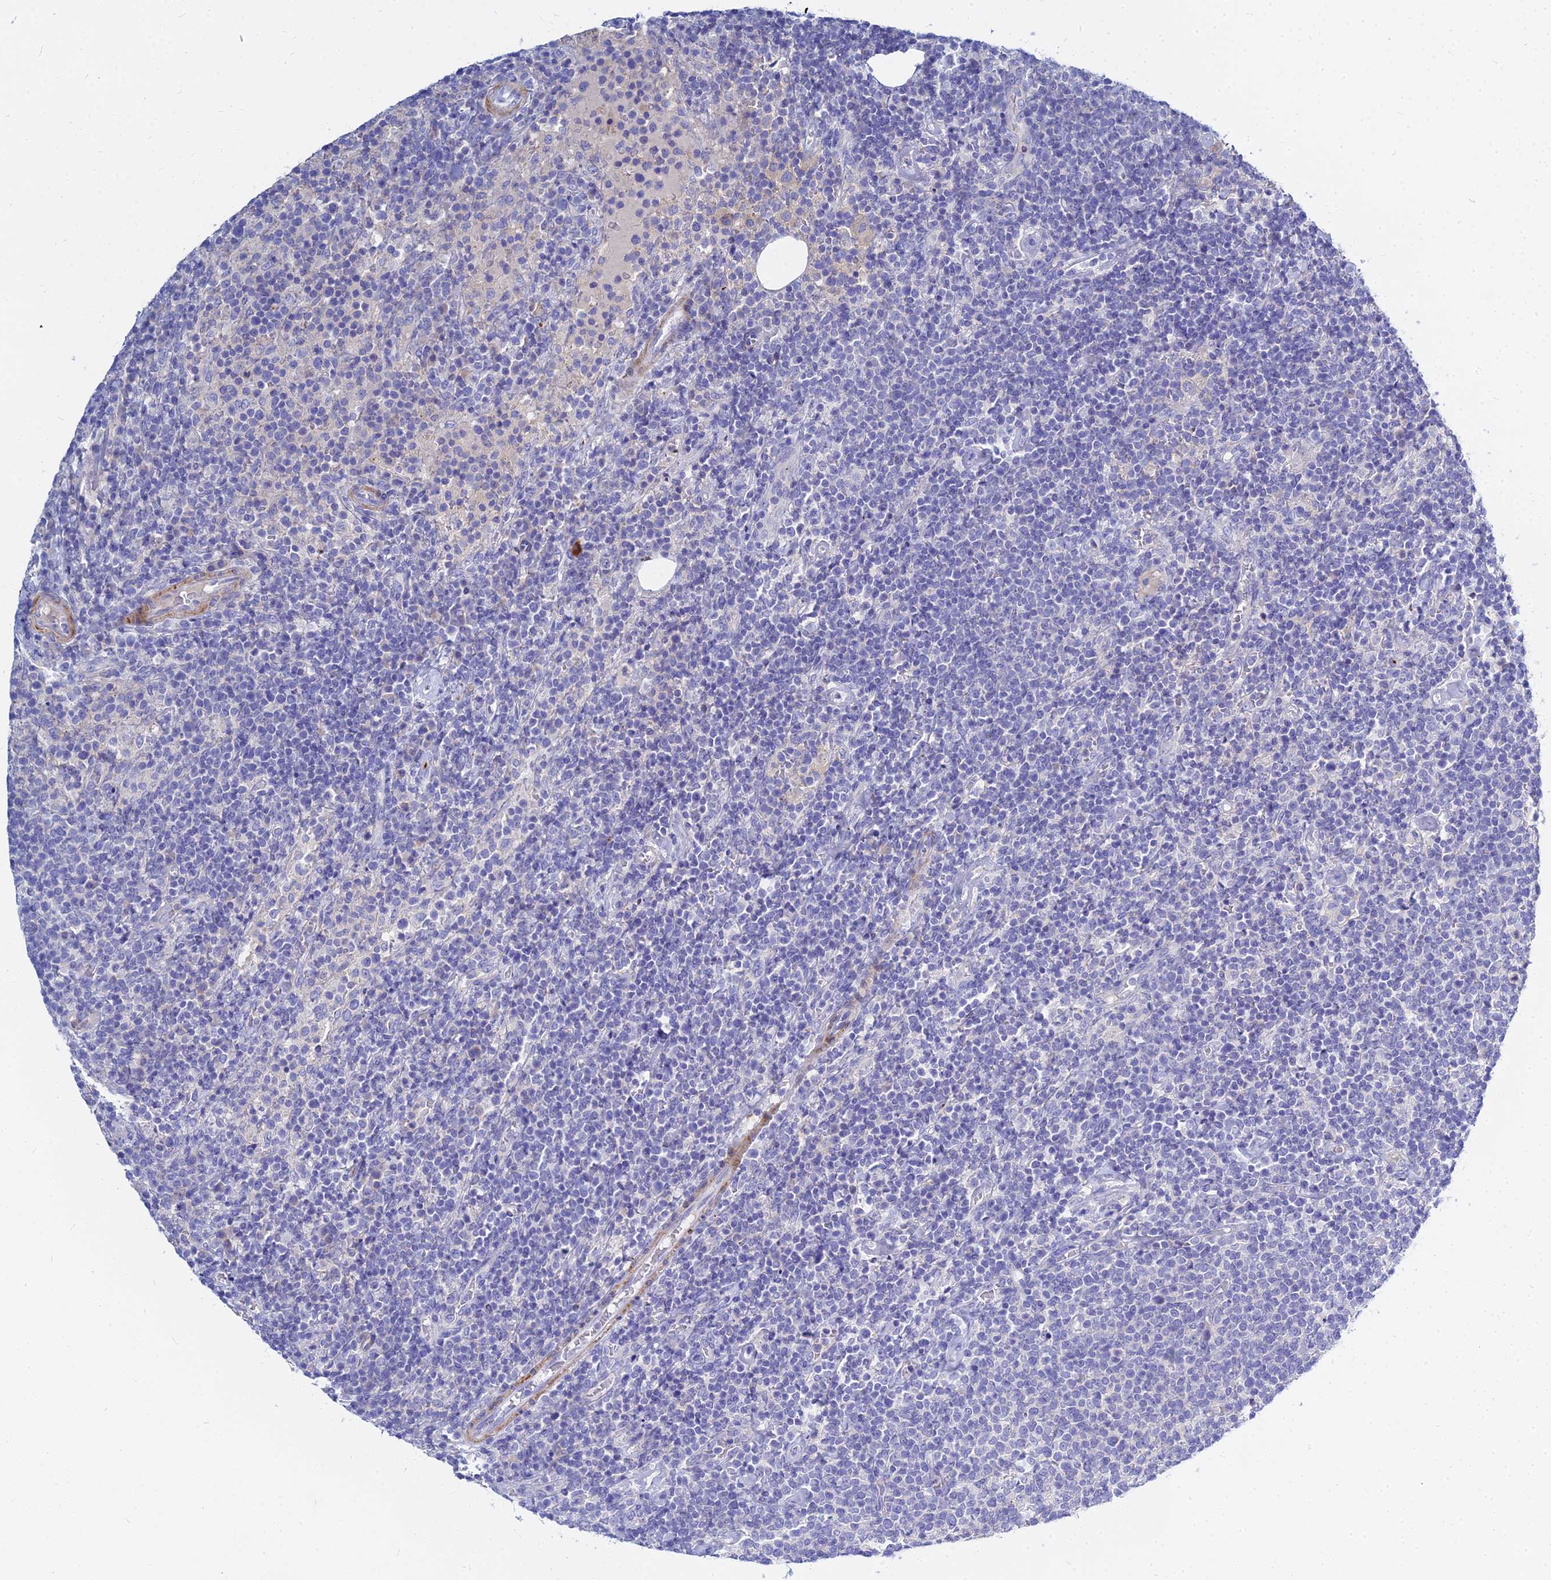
{"staining": {"intensity": "negative", "quantity": "none", "location": "none"}, "tissue": "lymphoma", "cell_type": "Tumor cells", "image_type": "cancer", "snomed": [{"axis": "morphology", "description": "Malignant lymphoma, non-Hodgkin's type, High grade"}, {"axis": "topography", "description": "Lymph node"}], "caption": "This micrograph is of high-grade malignant lymphoma, non-Hodgkin's type stained with IHC to label a protein in brown with the nuclei are counter-stained blue. There is no expression in tumor cells.", "gene": "ZNF552", "patient": {"sex": "male", "age": 61}}